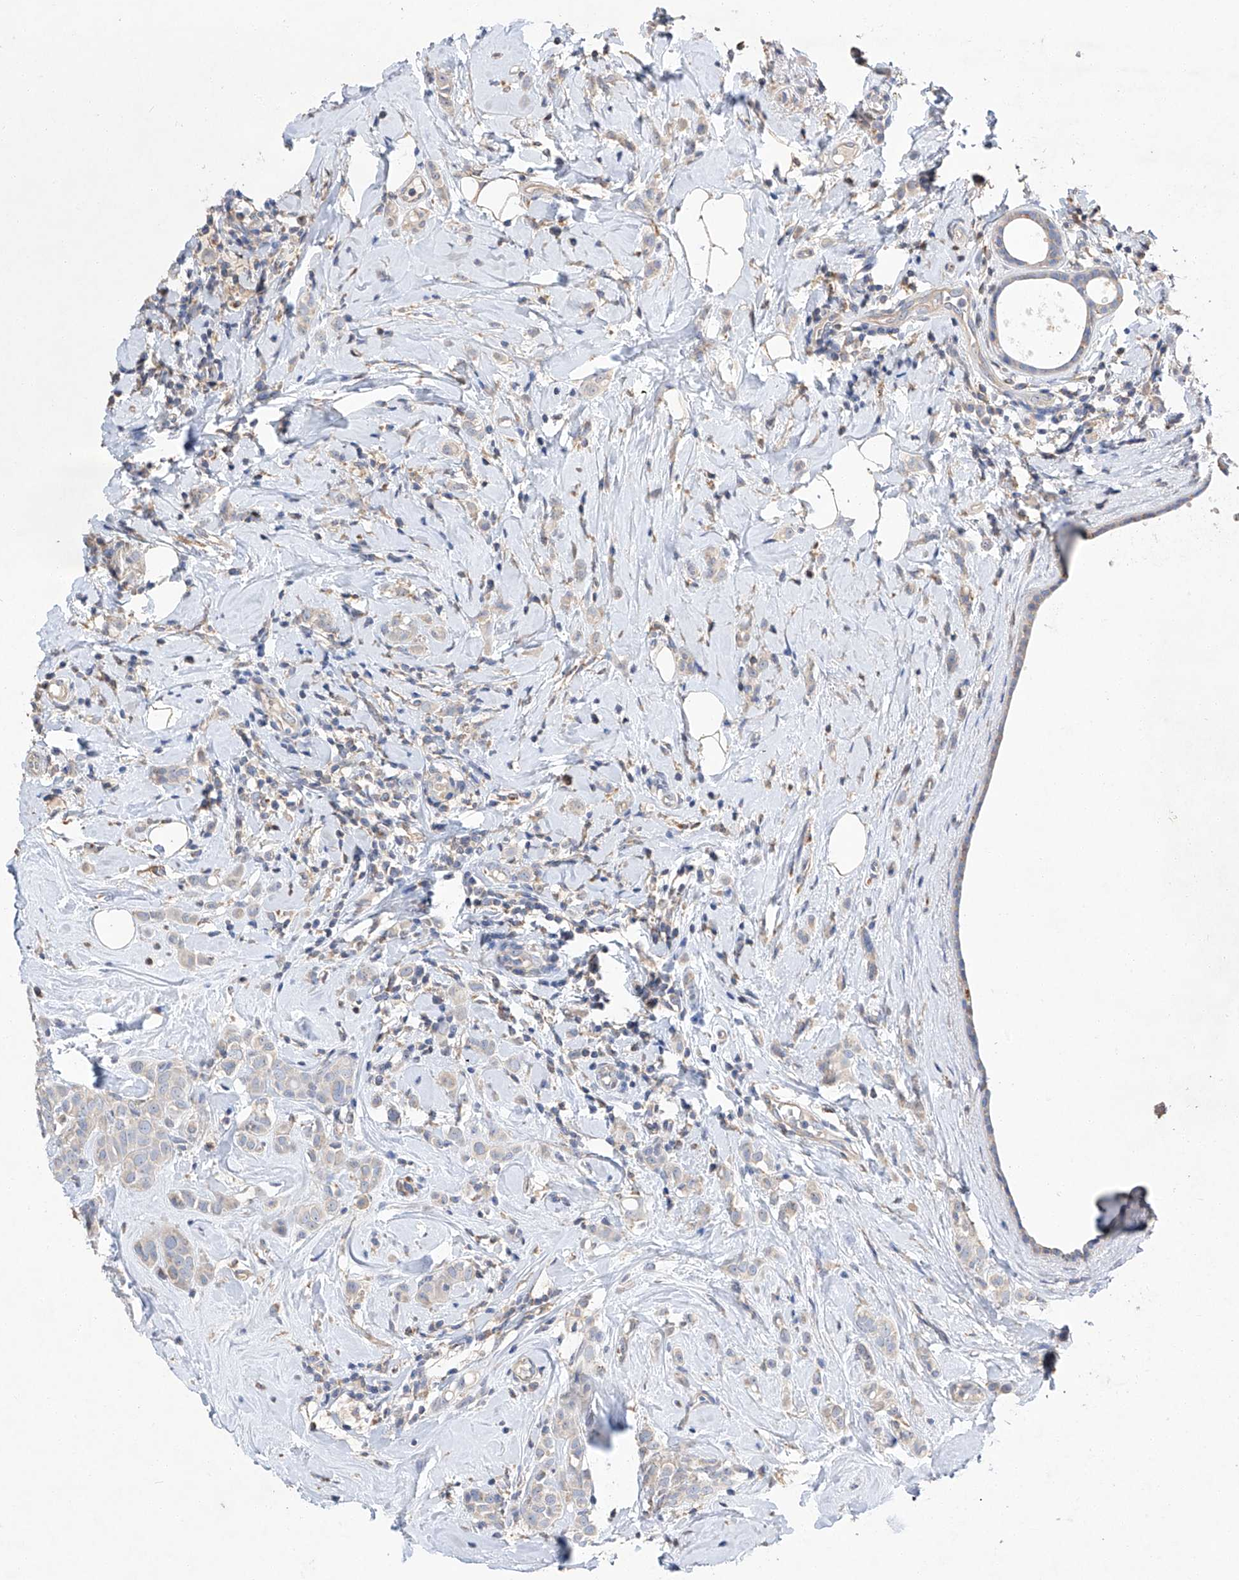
{"staining": {"intensity": "negative", "quantity": "none", "location": "none"}, "tissue": "breast cancer", "cell_type": "Tumor cells", "image_type": "cancer", "snomed": [{"axis": "morphology", "description": "Lobular carcinoma"}, {"axis": "topography", "description": "Breast"}], "caption": "Immunohistochemical staining of human lobular carcinoma (breast) reveals no significant positivity in tumor cells.", "gene": "AMD1", "patient": {"sex": "female", "age": 47}}